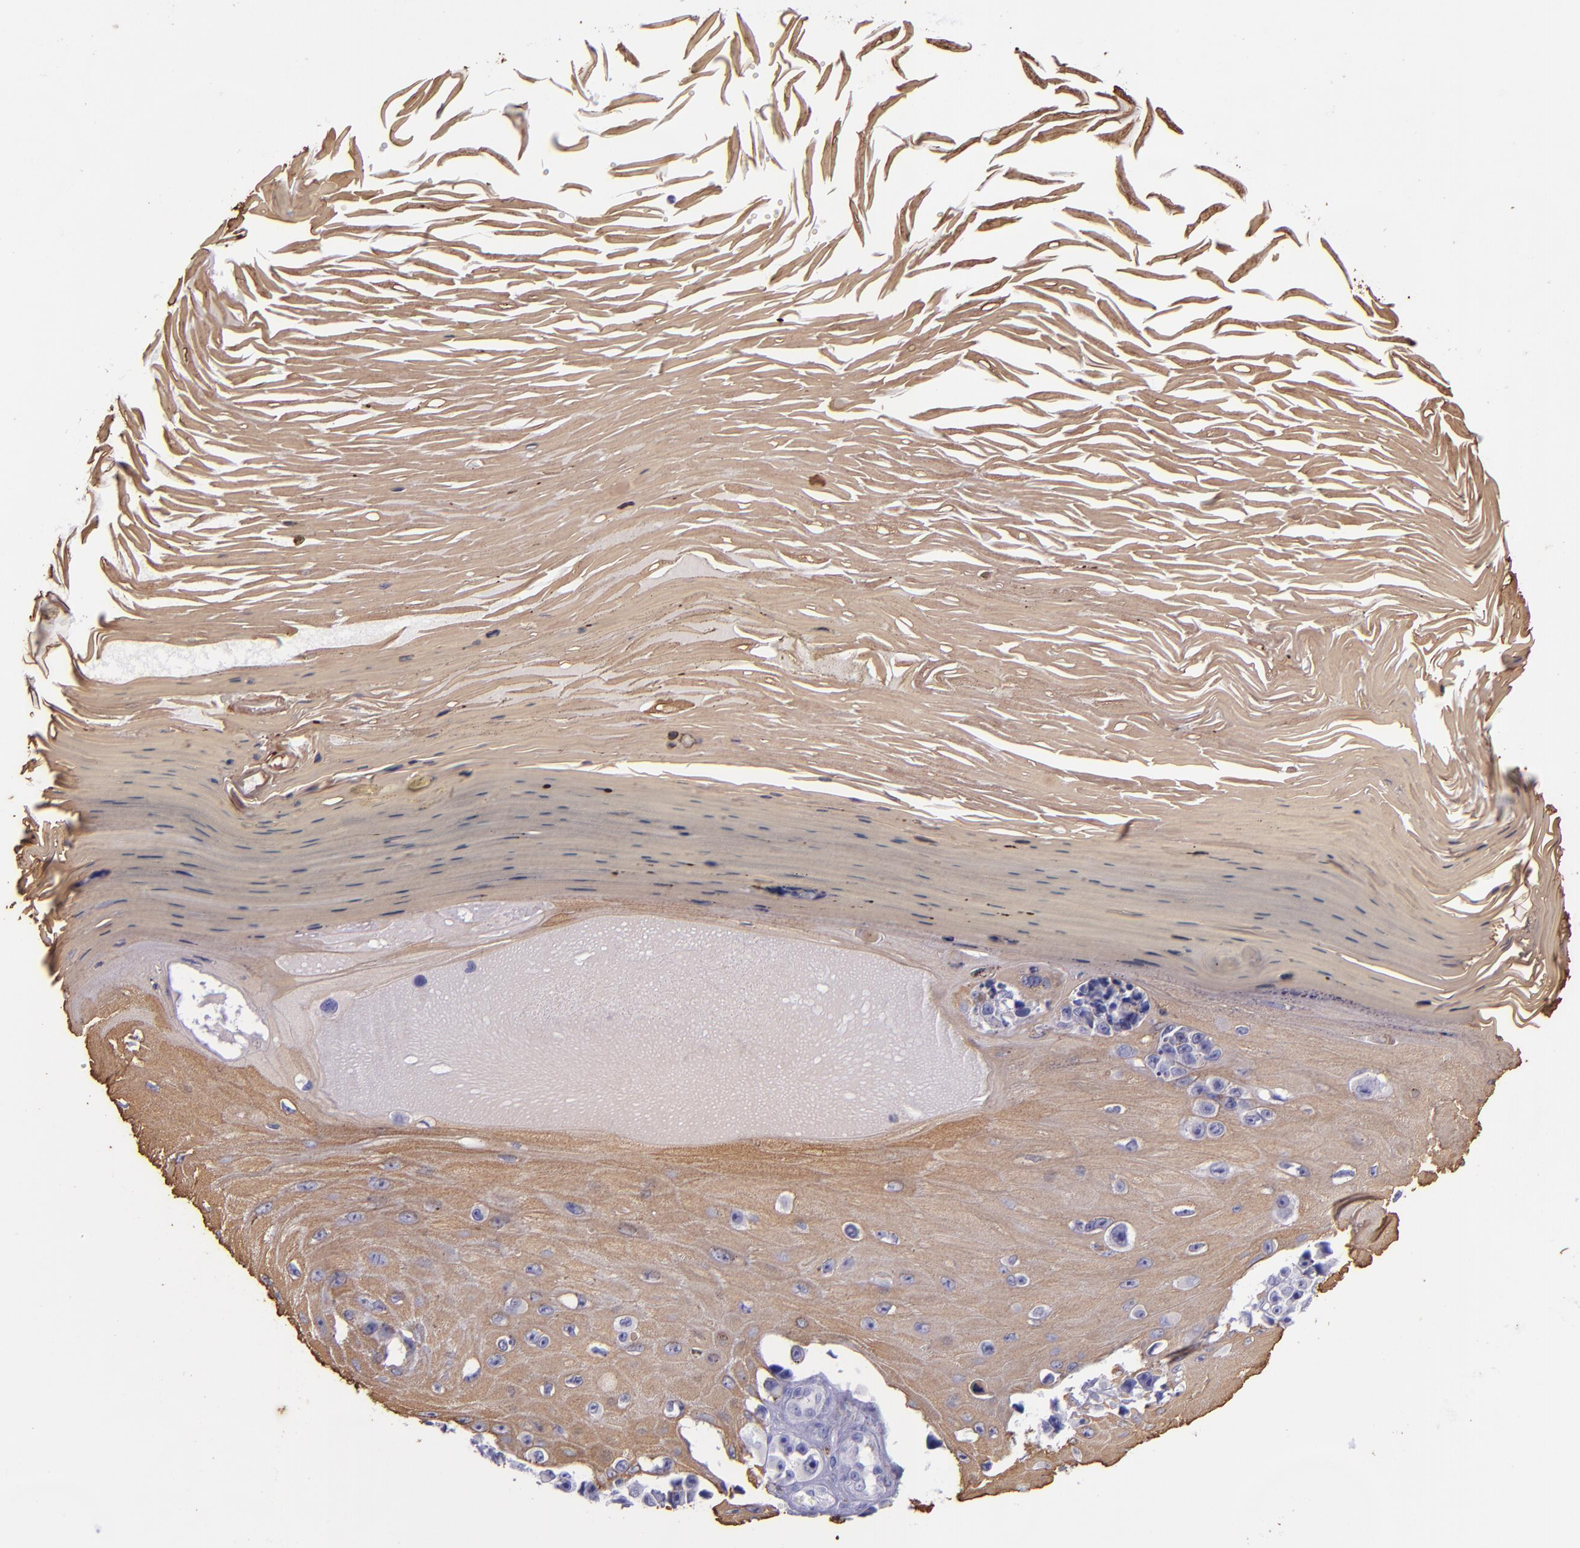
{"staining": {"intensity": "negative", "quantity": "none", "location": "none"}, "tissue": "melanoma", "cell_type": "Tumor cells", "image_type": "cancer", "snomed": [{"axis": "morphology", "description": "Malignant melanoma, NOS"}, {"axis": "topography", "description": "Skin"}], "caption": "DAB immunohistochemical staining of human malignant melanoma demonstrates no significant positivity in tumor cells.", "gene": "KRT4", "patient": {"sex": "female", "age": 82}}